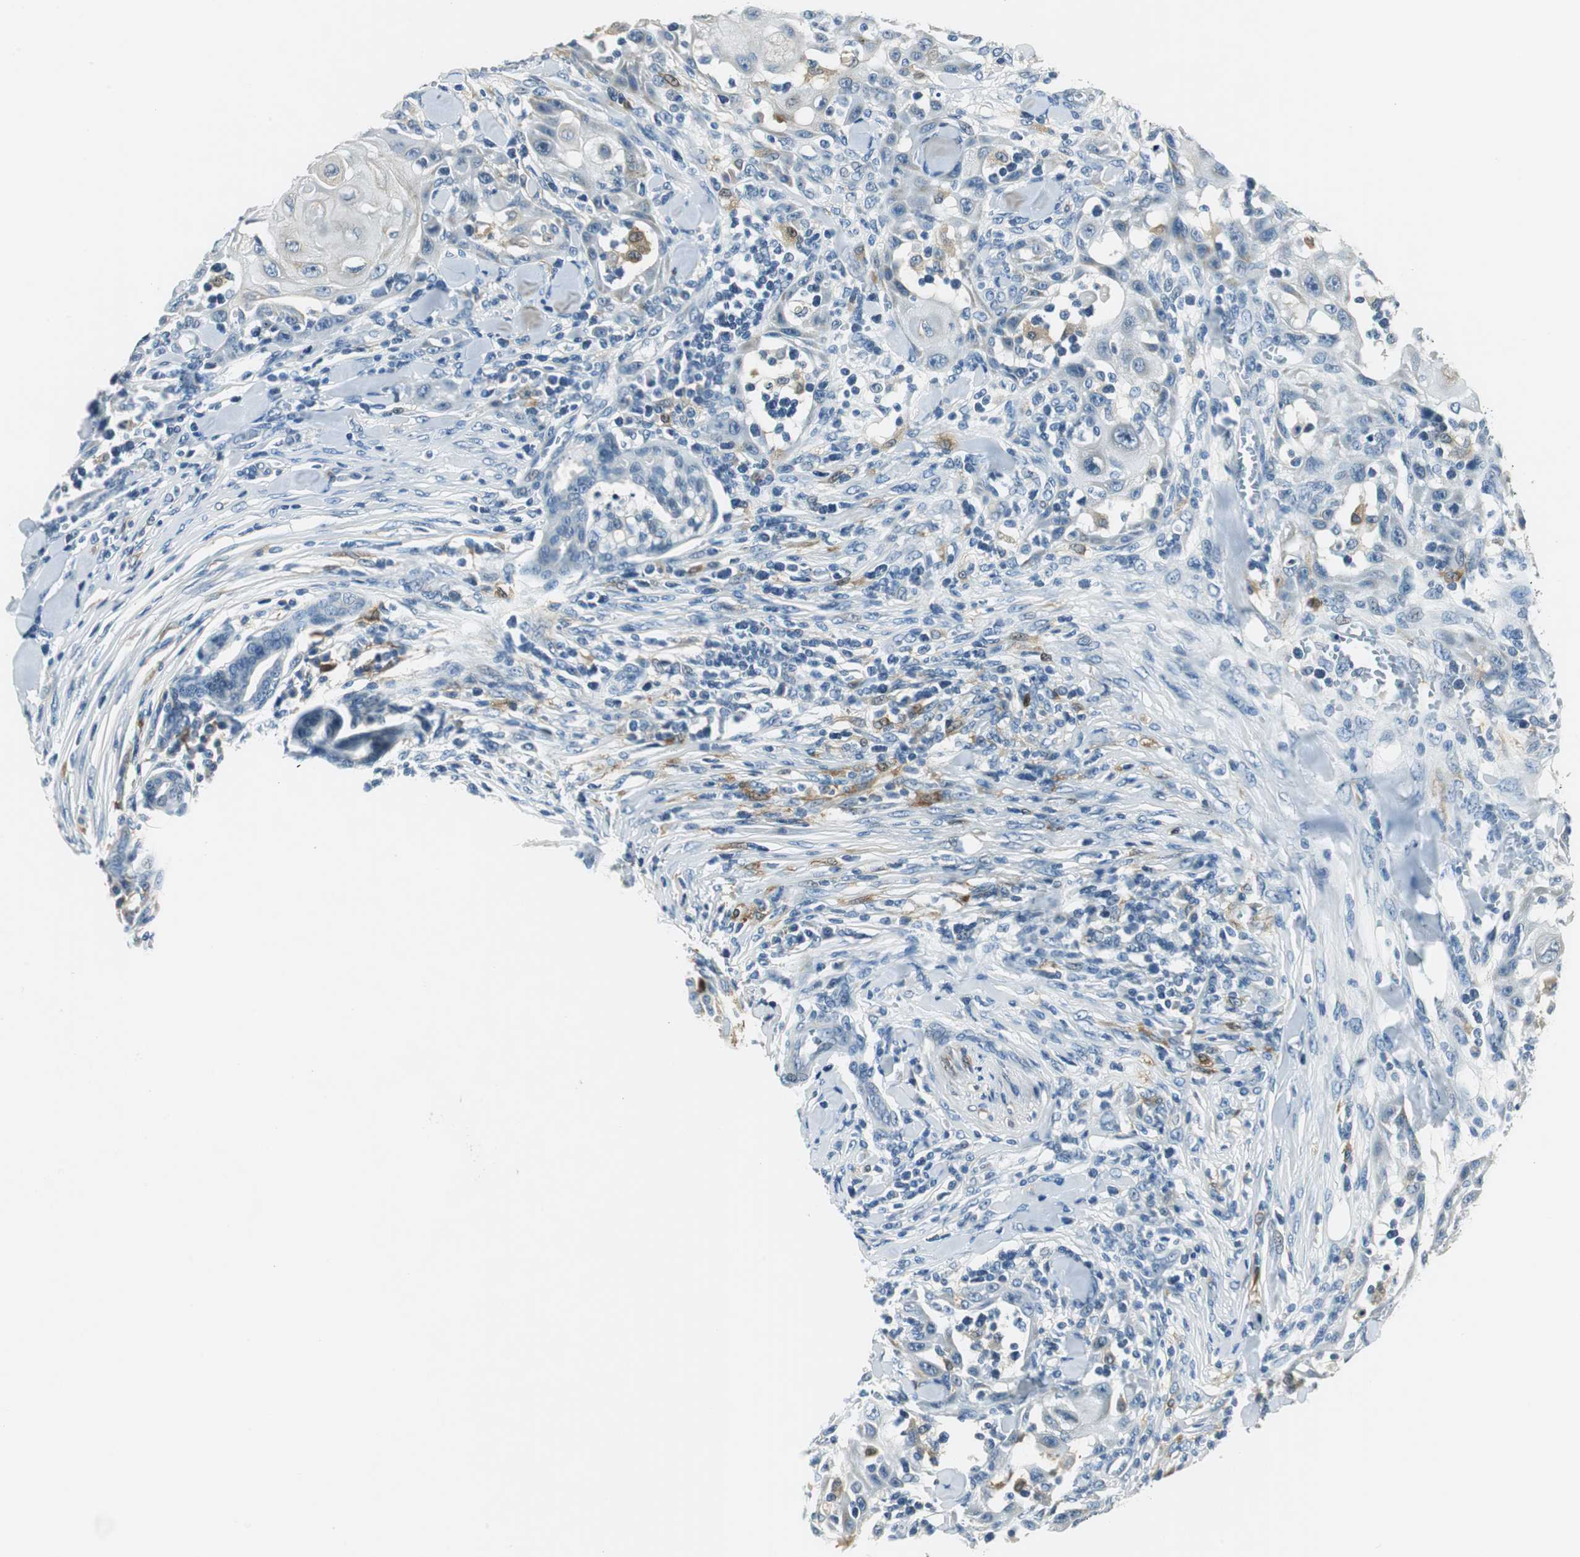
{"staining": {"intensity": "negative", "quantity": "none", "location": "none"}, "tissue": "skin cancer", "cell_type": "Tumor cells", "image_type": "cancer", "snomed": [{"axis": "morphology", "description": "Squamous cell carcinoma, NOS"}, {"axis": "topography", "description": "Skin"}], "caption": "DAB immunohistochemical staining of skin cancer (squamous cell carcinoma) shows no significant staining in tumor cells.", "gene": "ME1", "patient": {"sex": "male", "age": 24}}